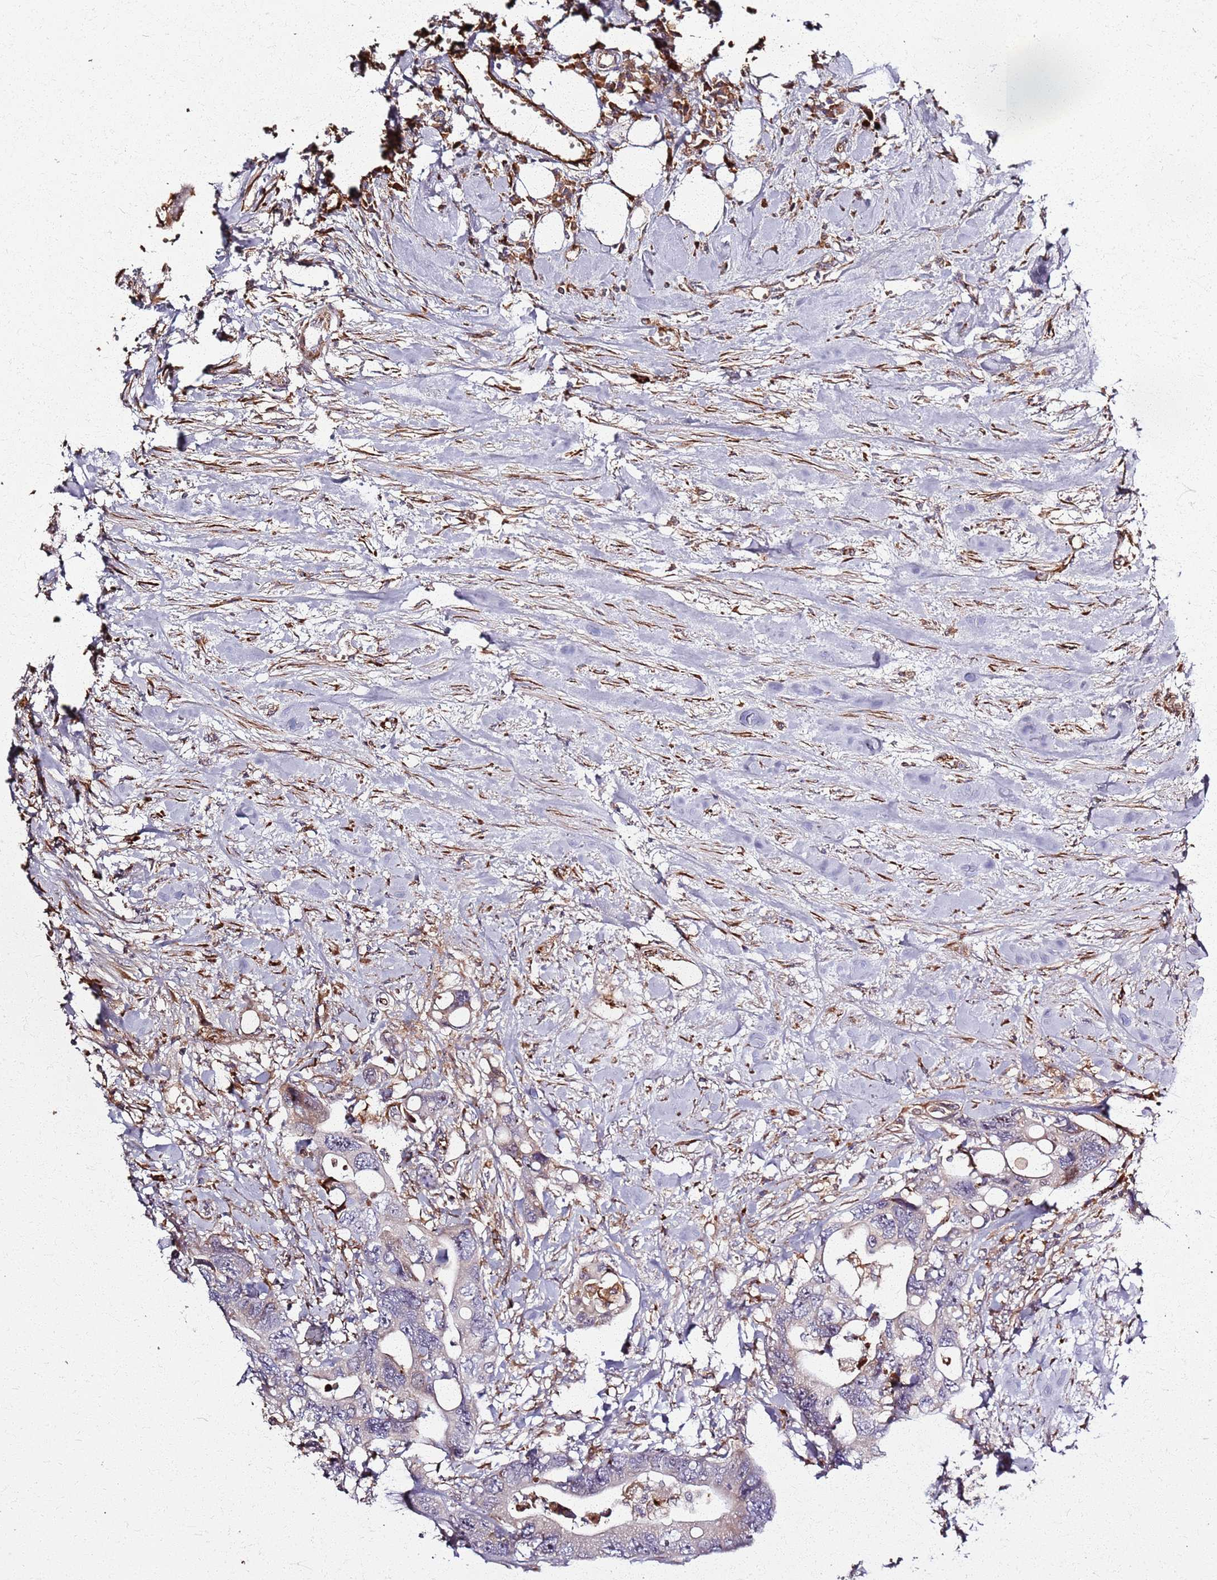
{"staining": {"intensity": "strong", "quantity": "<25%", "location": "cytoplasmic/membranous"}, "tissue": "colorectal cancer", "cell_type": "Tumor cells", "image_type": "cancer", "snomed": [{"axis": "morphology", "description": "Adenocarcinoma, NOS"}, {"axis": "topography", "description": "Rectum"}], "caption": "Tumor cells show medium levels of strong cytoplasmic/membranous staining in approximately <25% of cells in human adenocarcinoma (colorectal).", "gene": "KRI1", "patient": {"sex": "male", "age": 57}}